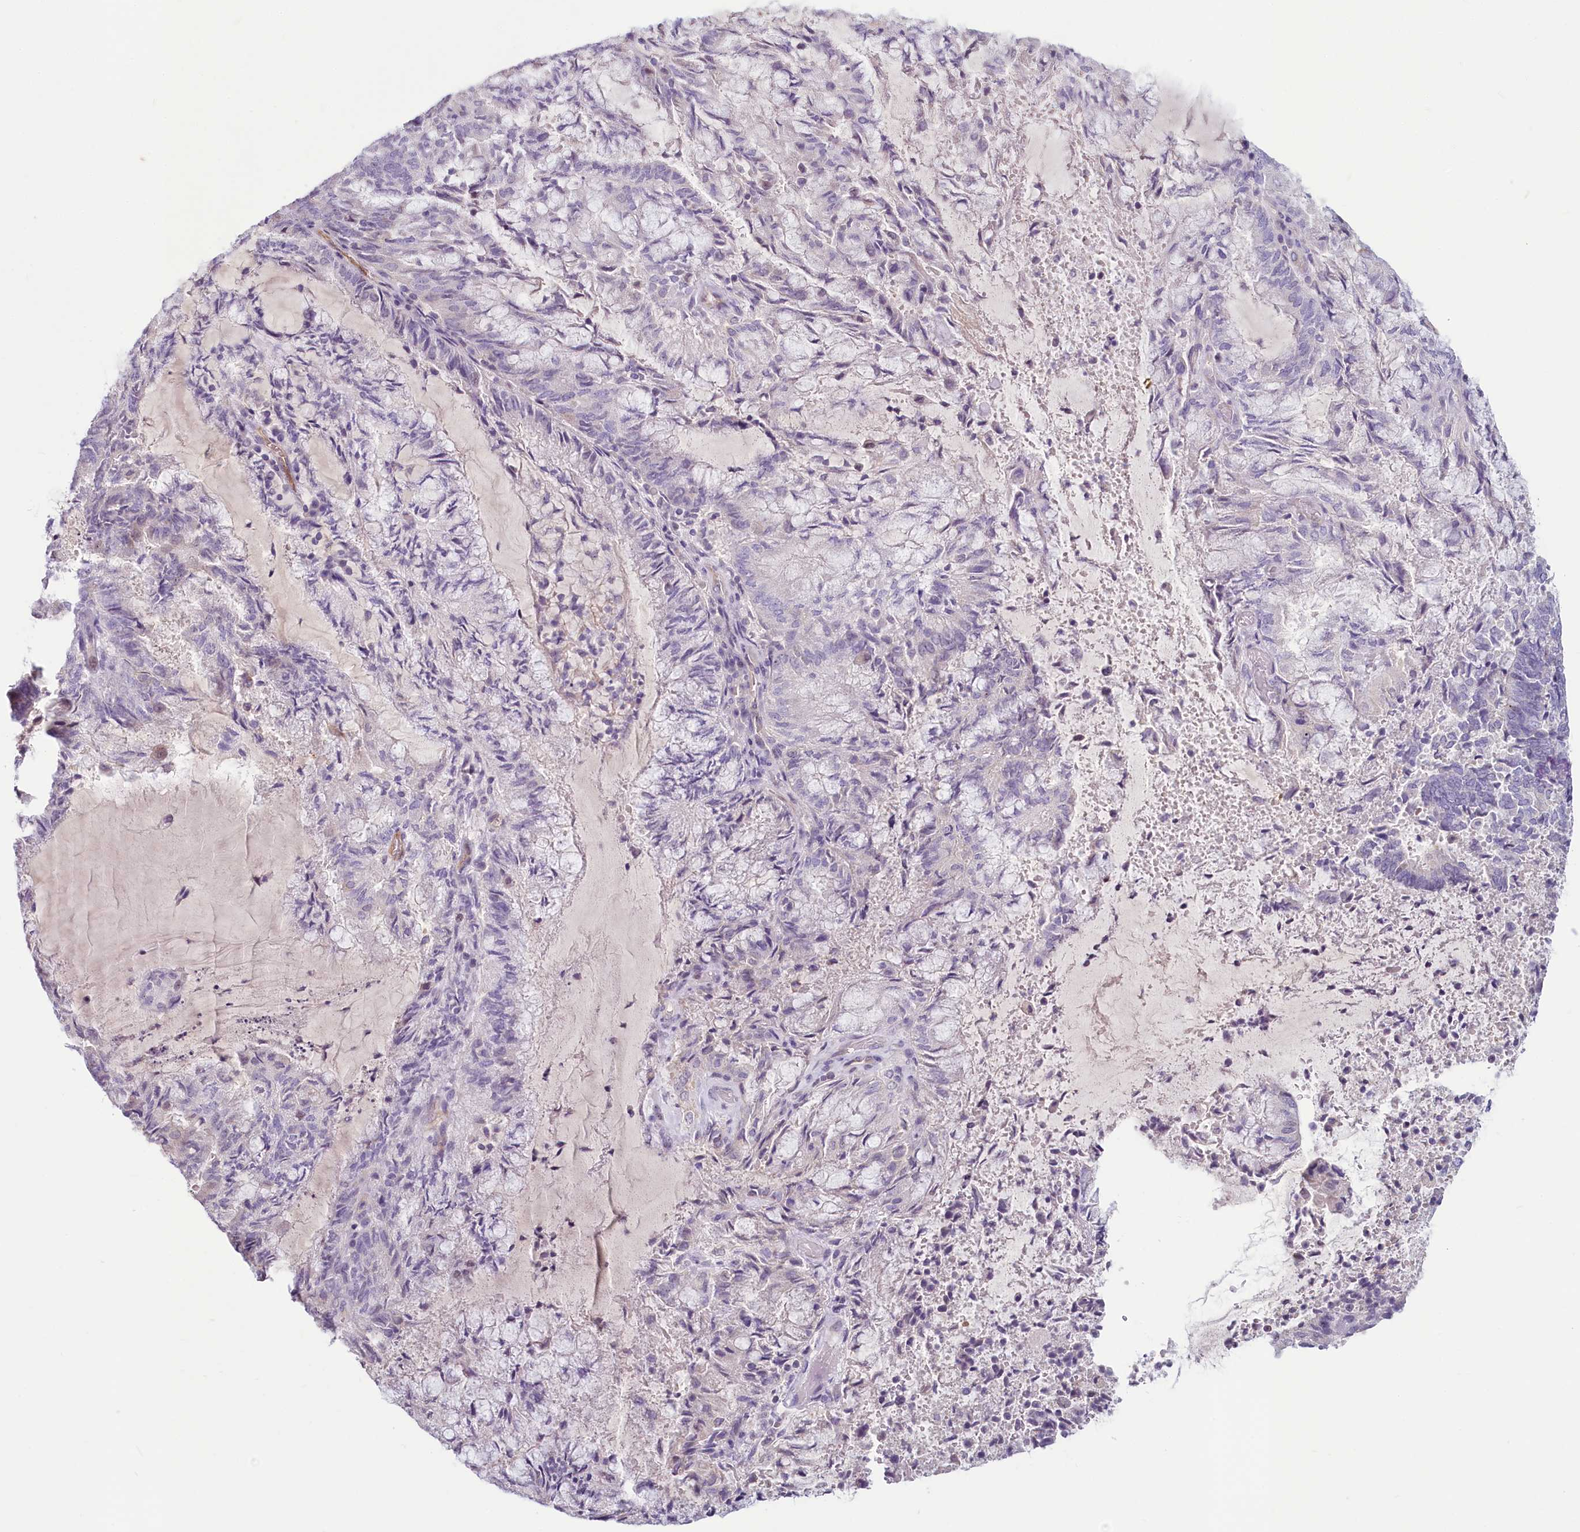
{"staining": {"intensity": "negative", "quantity": "none", "location": "none"}, "tissue": "endometrial cancer", "cell_type": "Tumor cells", "image_type": "cancer", "snomed": [{"axis": "morphology", "description": "Adenocarcinoma, NOS"}, {"axis": "topography", "description": "Endometrium"}], "caption": "DAB (3,3'-diaminobenzidine) immunohistochemical staining of human endometrial cancer reveals no significant staining in tumor cells.", "gene": "PROCR", "patient": {"sex": "female", "age": 80}}